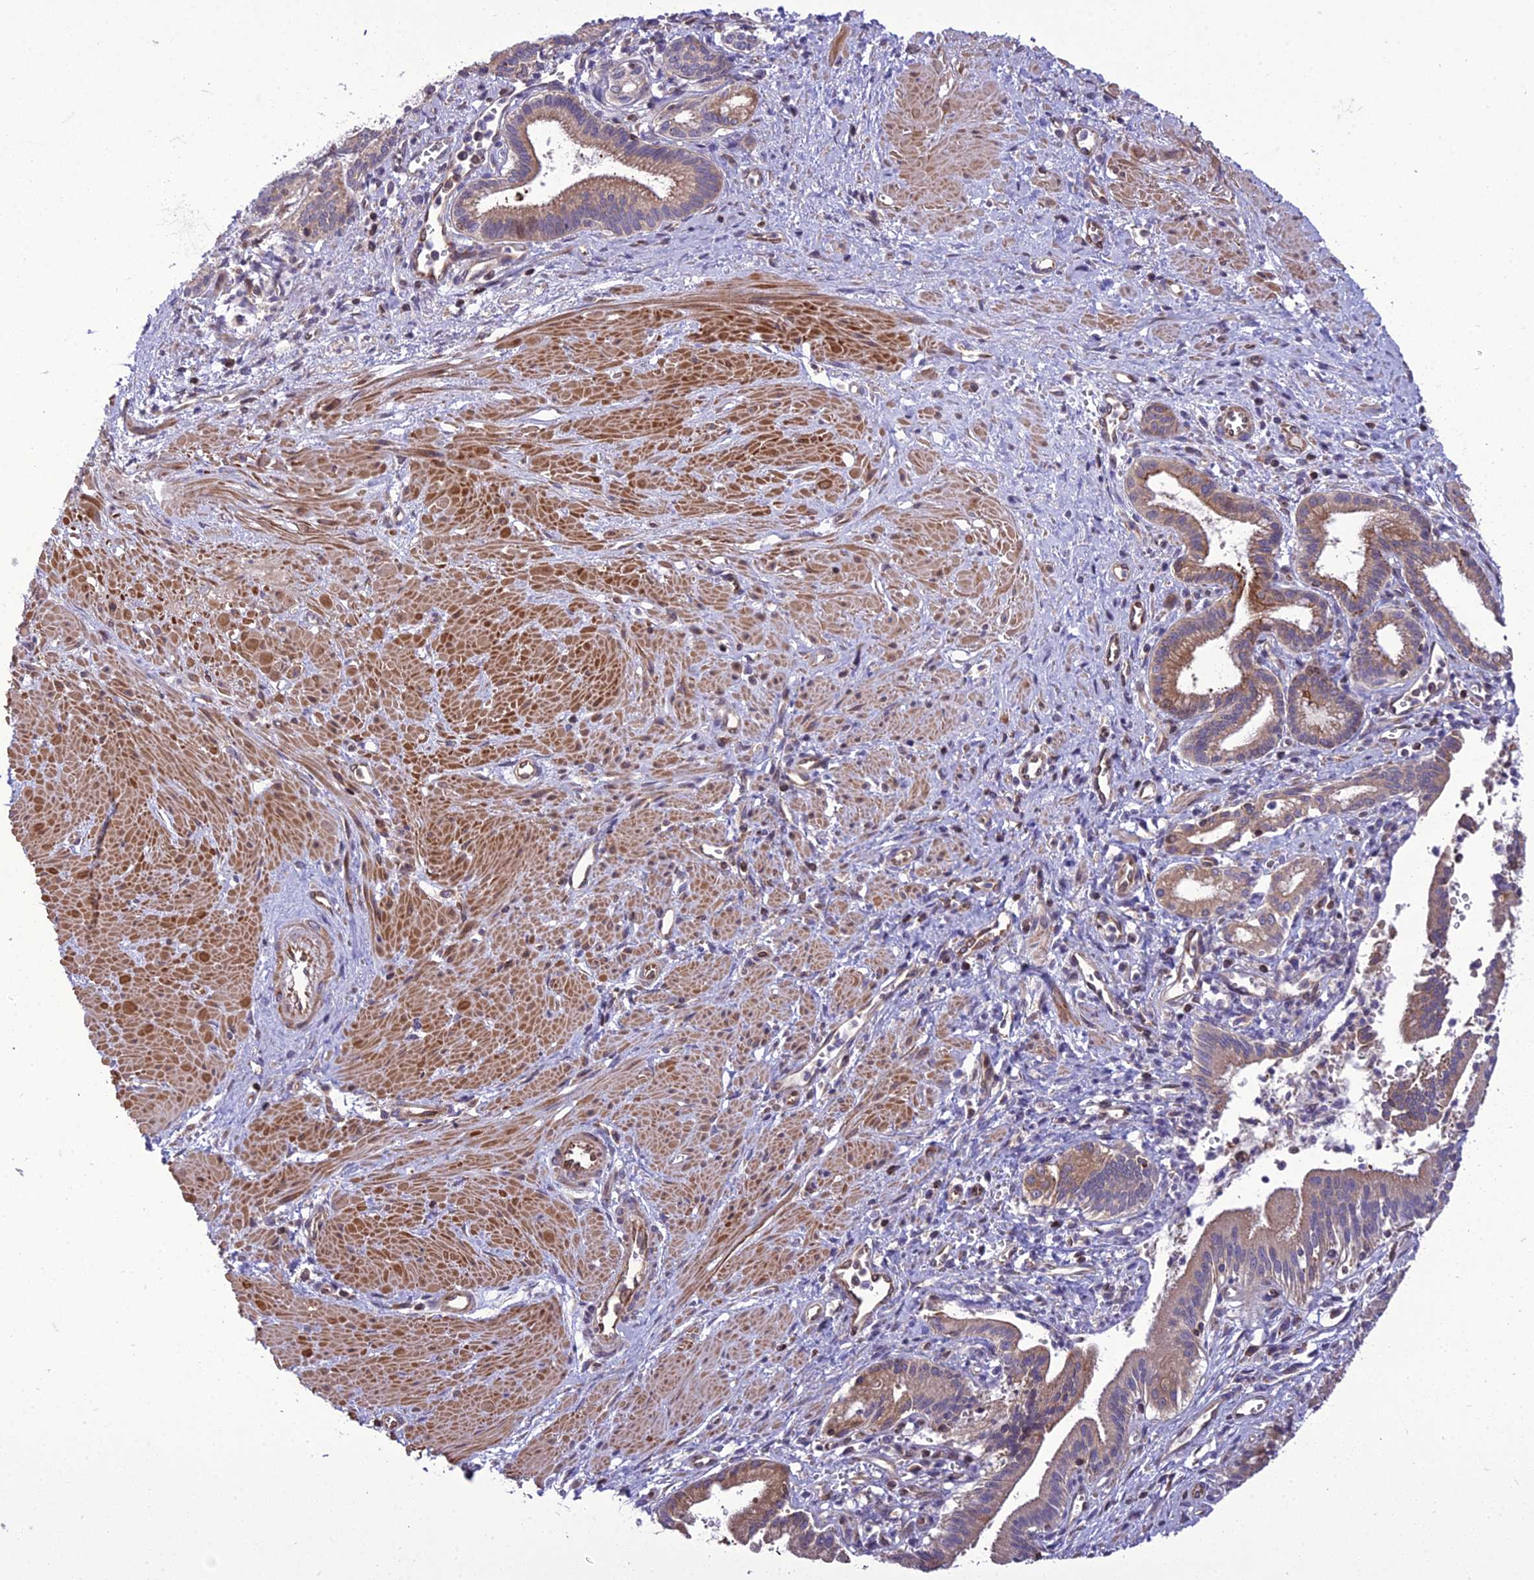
{"staining": {"intensity": "moderate", "quantity": ">75%", "location": "cytoplasmic/membranous"}, "tissue": "pancreatic cancer", "cell_type": "Tumor cells", "image_type": "cancer", "snomed": [{"axis": "morphology", "description": "Adenocarcinoma, NOS"}, {"axis": "topography", "description": "Pancreas"}], "caption": "Immunohistochemistry micrograph of pancreatic adenocarcinoma stained for a protein (brown), which exhibits medium levels of moderate cytoplasmic/membranous expression in about >75% of tumor cells.", "gene": "GIMAP1", "patient": {"sex": "male", "age": 78}}